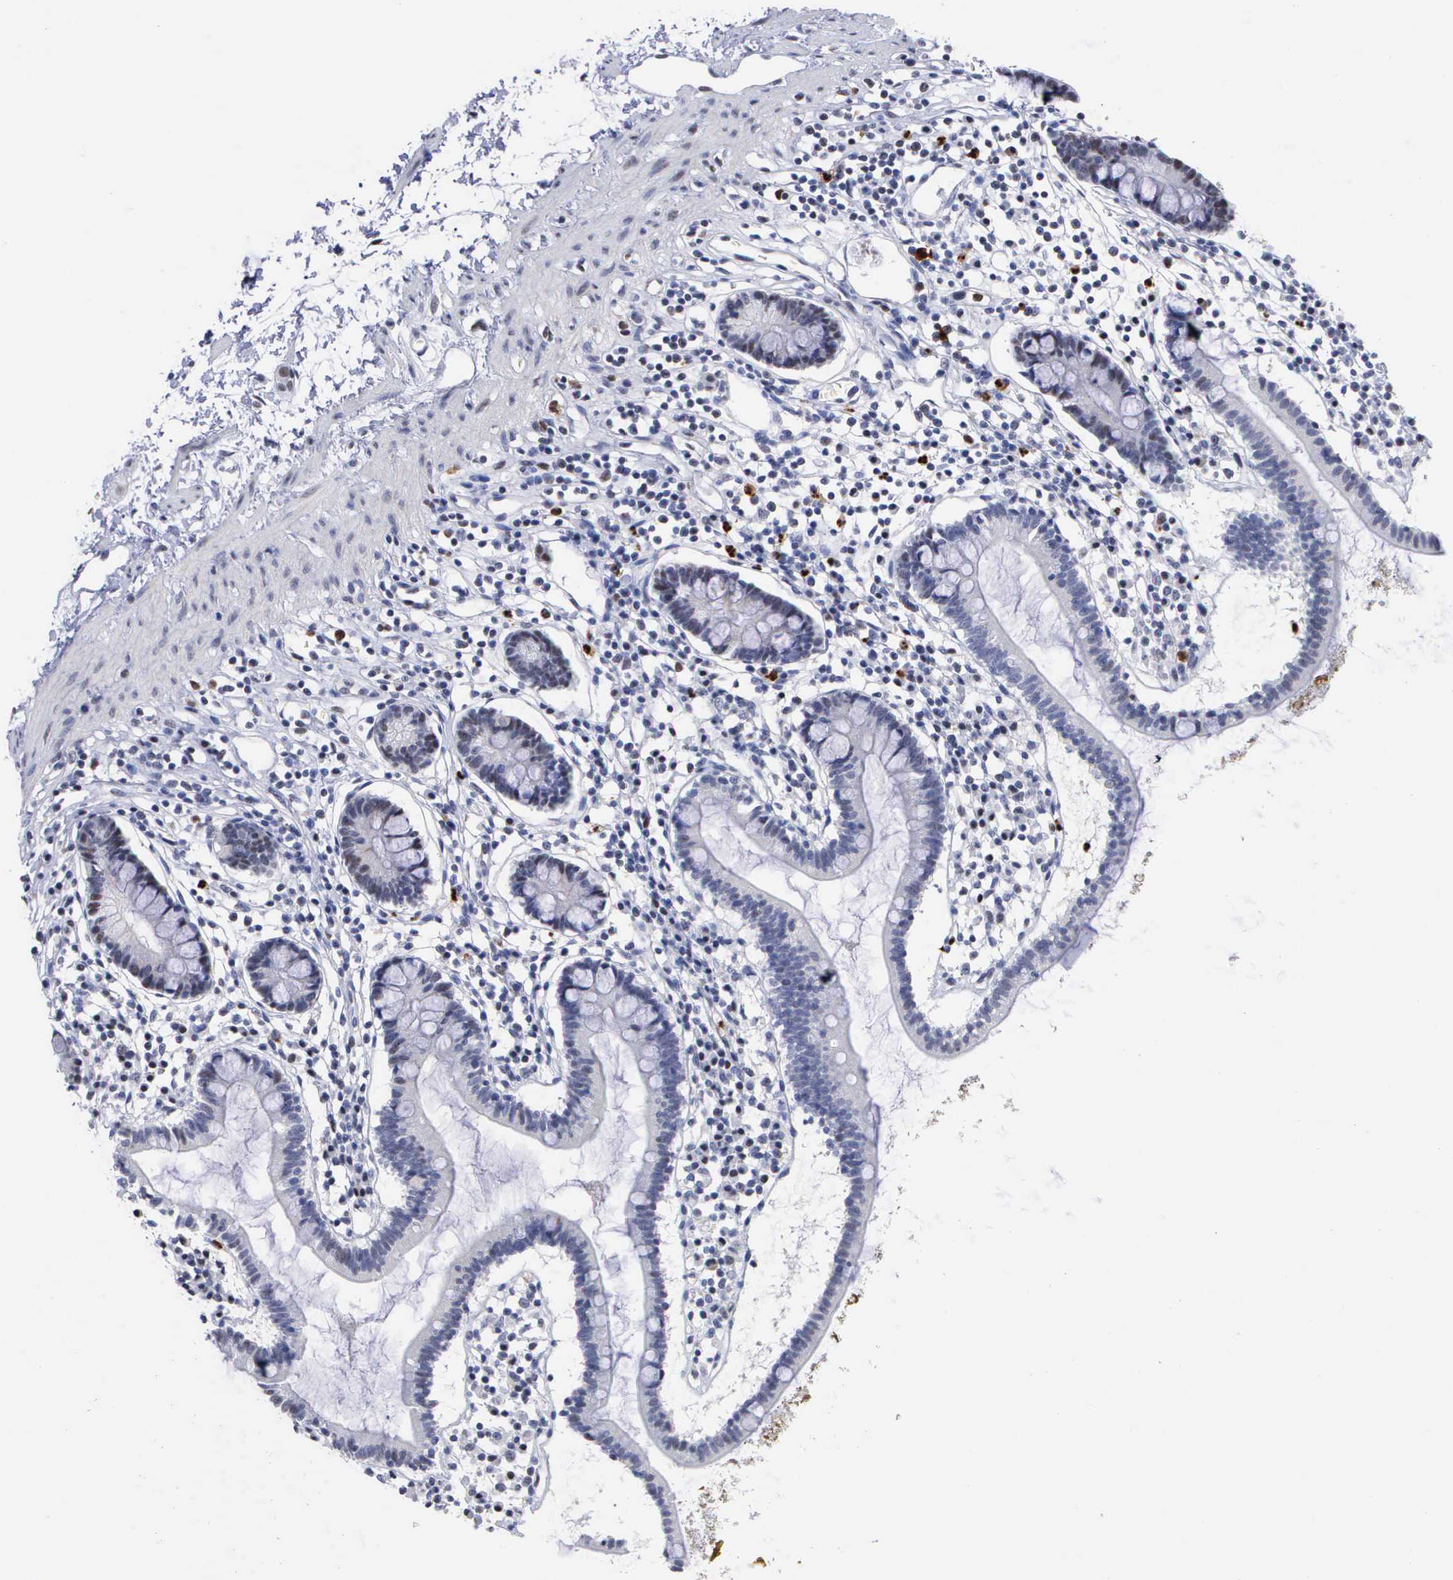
{"staining": {"intensity": "negative", "quantity": "none", "location": "none"}, "tissue": "small intestine", "cell_type": "Glandular cells", "image_type": "normal", "snomed": [{"axis": "morphology", "description": "Normal tissue, NOS"}, {"axis": "topography", "description": "Small intestine"}], "caption": "This photomicrograph is of normal small intestine stained with IHC to label a protein in brown with the nuclei are counter-stained blue. There is no positivity in glandular cells.", "gene": "SPIN3", "patient": {"sex": "female", "age": 37}}